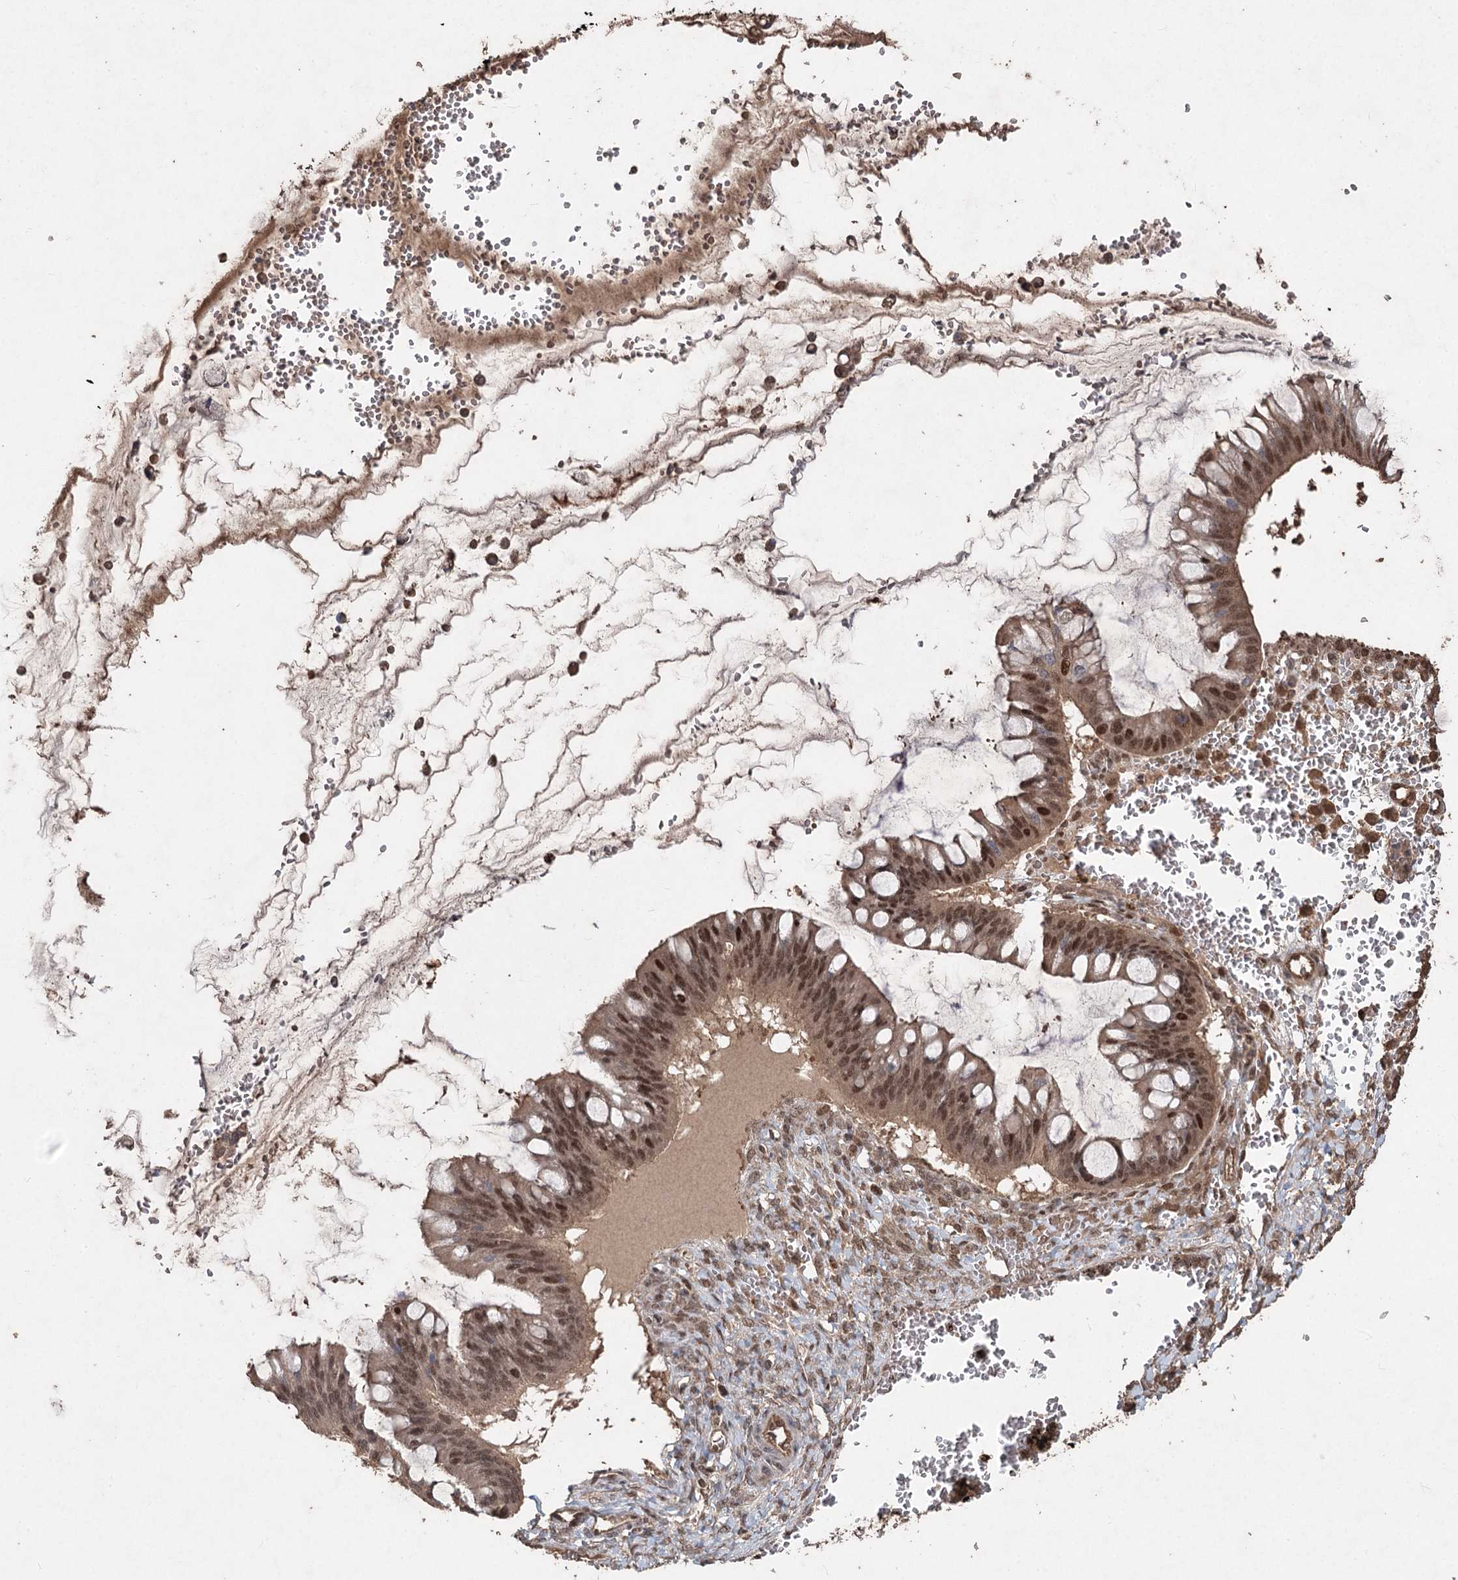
{"staining": {"intensity": "moderate", "quantity": ">75%", "location": "cytoplasmic/membranous,nuclear"}, "tissue": "ovarian cancer", "cell_type": "Tumor cells", "image_type": "cancer", "snomed": [{"axis": "morphology", "description": "Cystadenocarcinoma, mucinous, NOS"}, {"axis": "topography", "description": "Ovary"}], "caption": "The immunohistochemical stain labels moderate cytoplasmic/membranous and nuclear positivity in tumor cells of ovarian cancer tissue.", "gene": "FBXO7", "patient": {"sex": "female", "age": 73}}